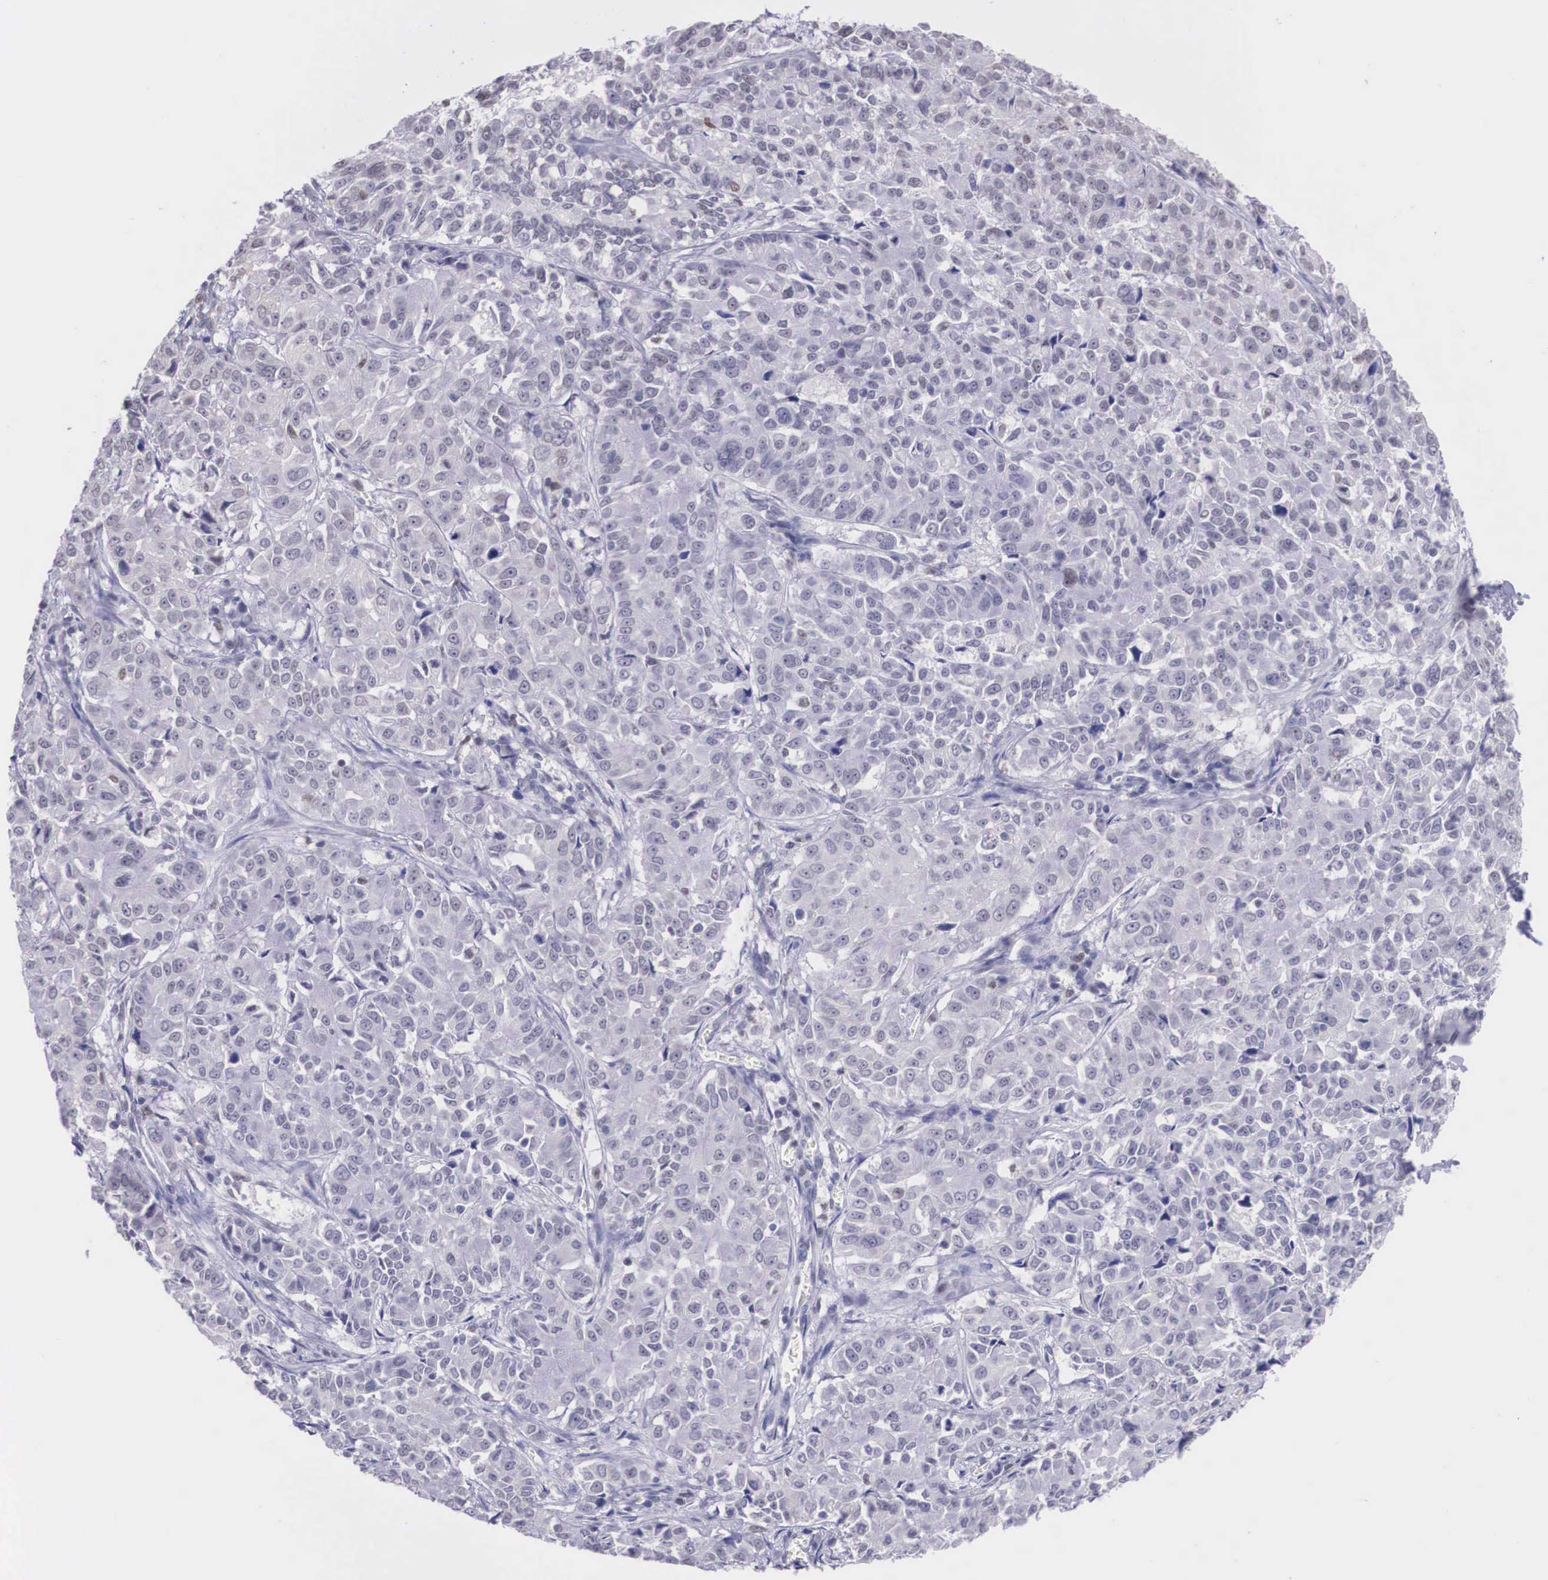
{"staining": {"intensity": "negative", "quantity": "none", "location": "none"}, "tissue": "pancreatic cancer", "cell_type": "Tumor cells", "image_type": "cancer", "snomed": [{"axis": "morphology", "description": "Adenocarcinoma, NOS"}, {"axis": "topography", "description": "Pancreas"}], "caption": "Tumor cells show no significant positivity in pancreatic adenocarcinoma.", "gene": "ETV6", "patient": {"sex": "female", "age": 52}}